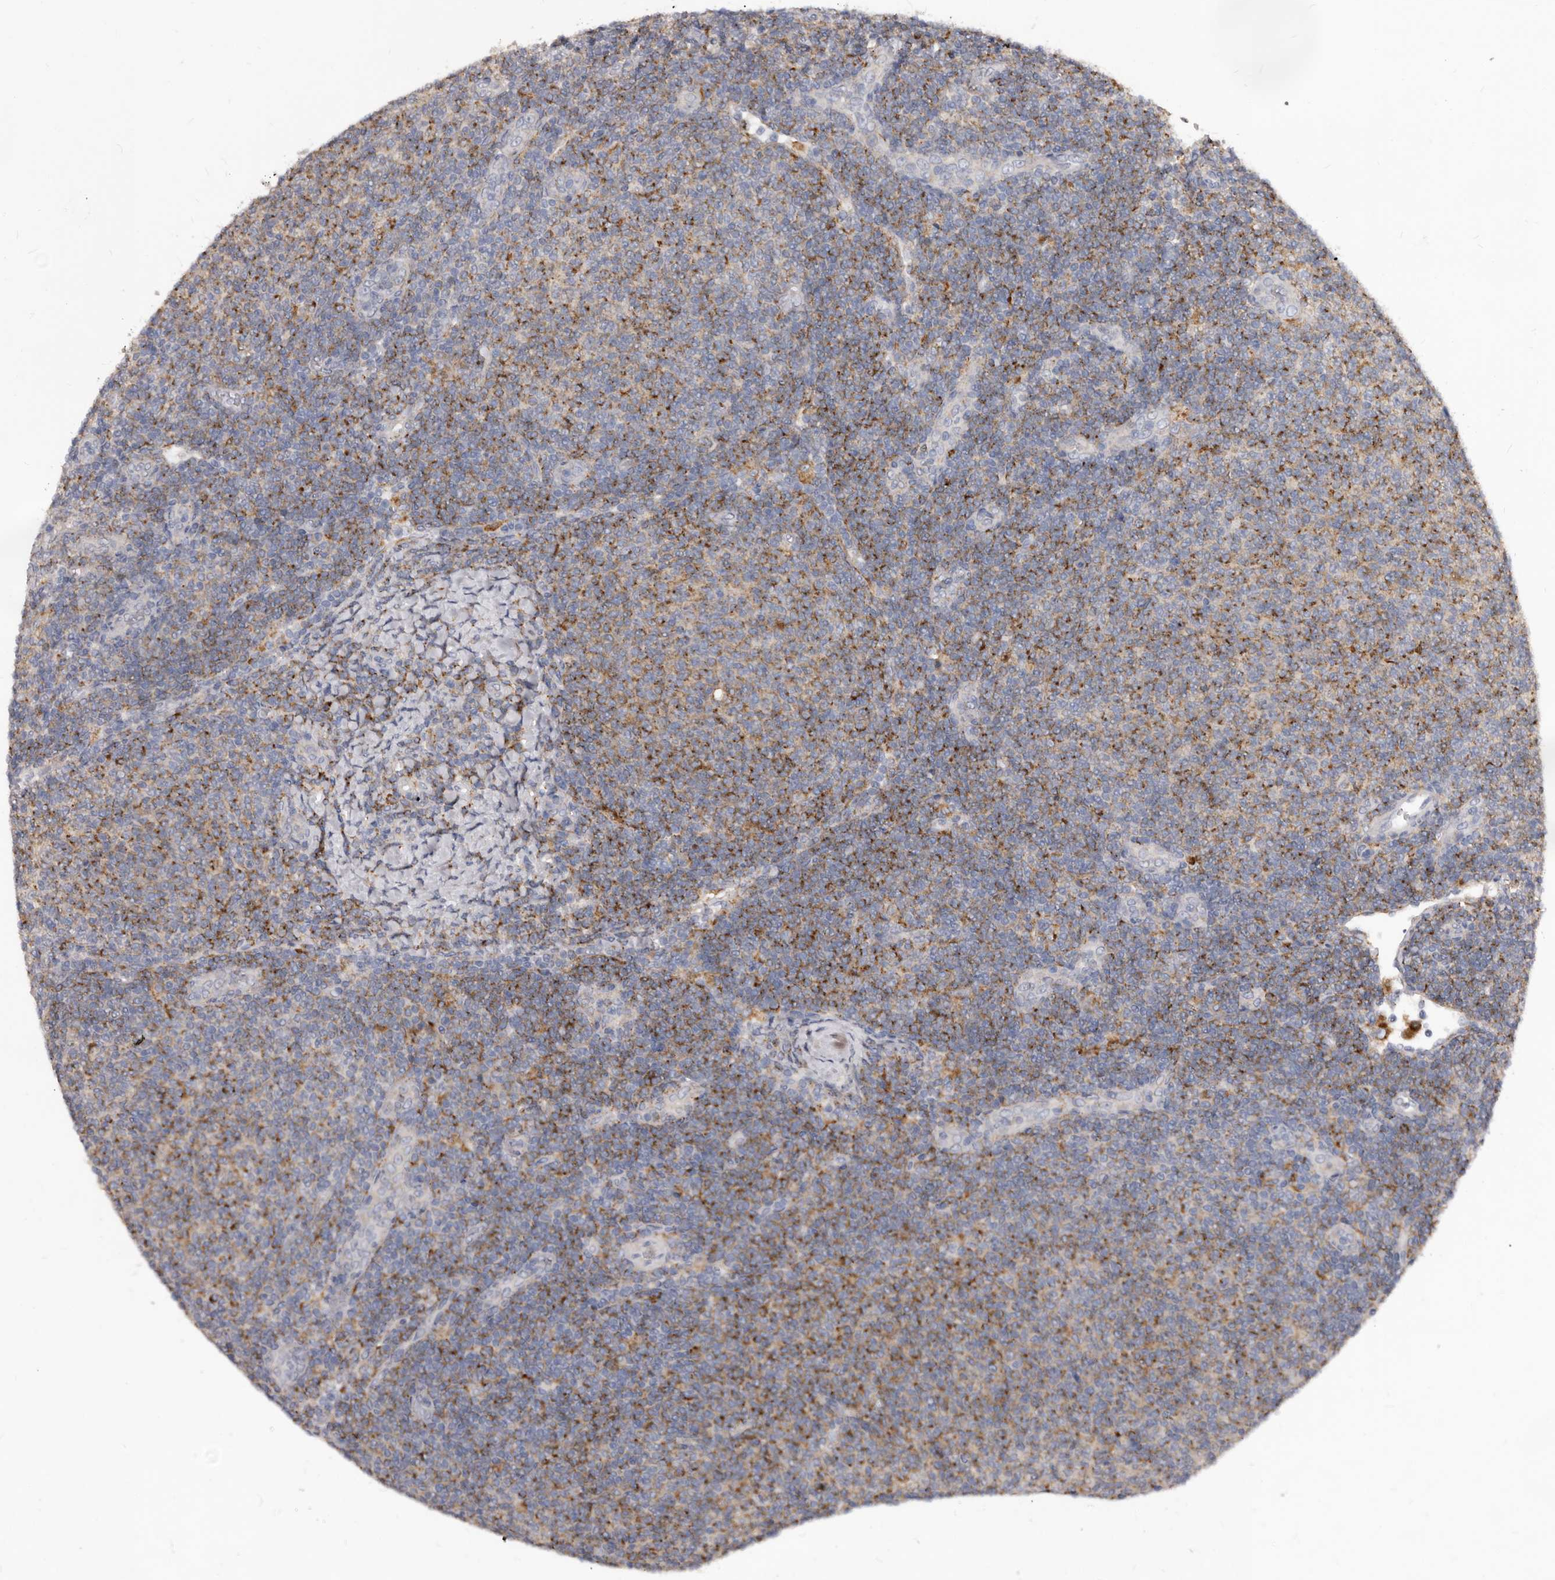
{"staining": {"intensity": "moderate", "quantity": "25%-75%", "location": "cytoplasmic/membranous"}, "tissue": "lymphoma", "cell_type": "Tumor cells", "image_type": "cancer", "snomed": [{"axis": "morphology", "description": "Malignant lymphoma, non-Hodgkin's type, Low grade"}, {"axis": "topography", "description": "Lymph node"}], "caption": "High-power microscopy captured an immunohistochemistry photomicrograph of low-grade malignant lymphoma, non-Hodgkin's type, revealing moderate cytoplasmic/membranous expression in about 25%-75% of tumor cells.", "gene": "PI4K2A", "patient": {"sex": "male", "age": 66}}